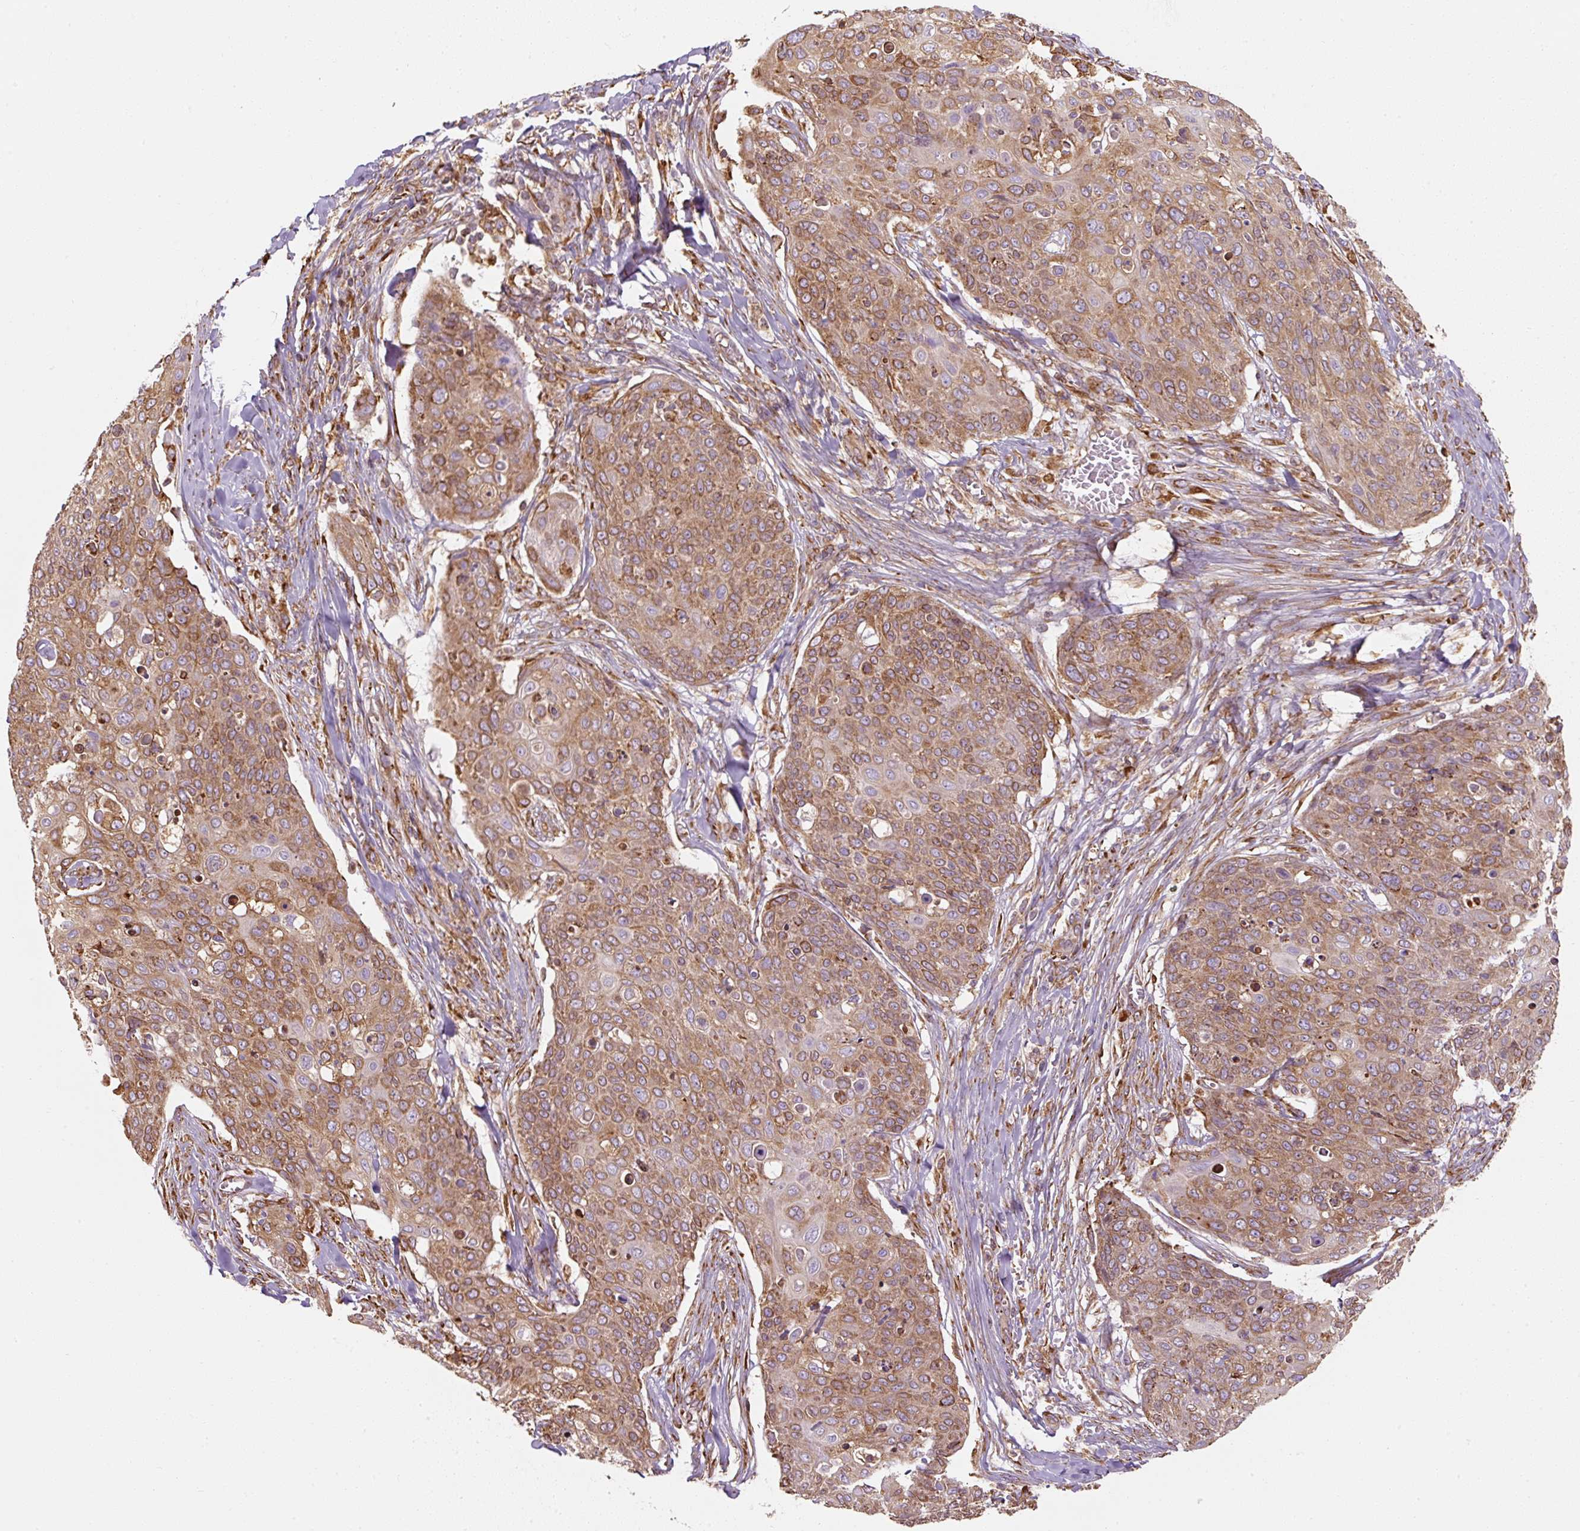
{"staining": {"intensity": "moderate", "quantity": ">75%", "location": "cytoplasmic/membranous"}, "tissue": "skin cancer", "cell_type": "Tumor cells", "image_type": "cancer", "snomed": [{"axis": "morphology", "description": "Squamous cell carcinoma, NOS"}, {"axis": "topography", "description": "Skin"}, {"axis": "topography", "description": "Vulva"}], "caption": "IHC of squamous cell carcinoma (skin) displays medium levels of moderate cytoplasmic/membranous staining in about >75% of tumor cells.", "gene": "PRKCSH", "patient": {"sex": "female", "age": 85}}